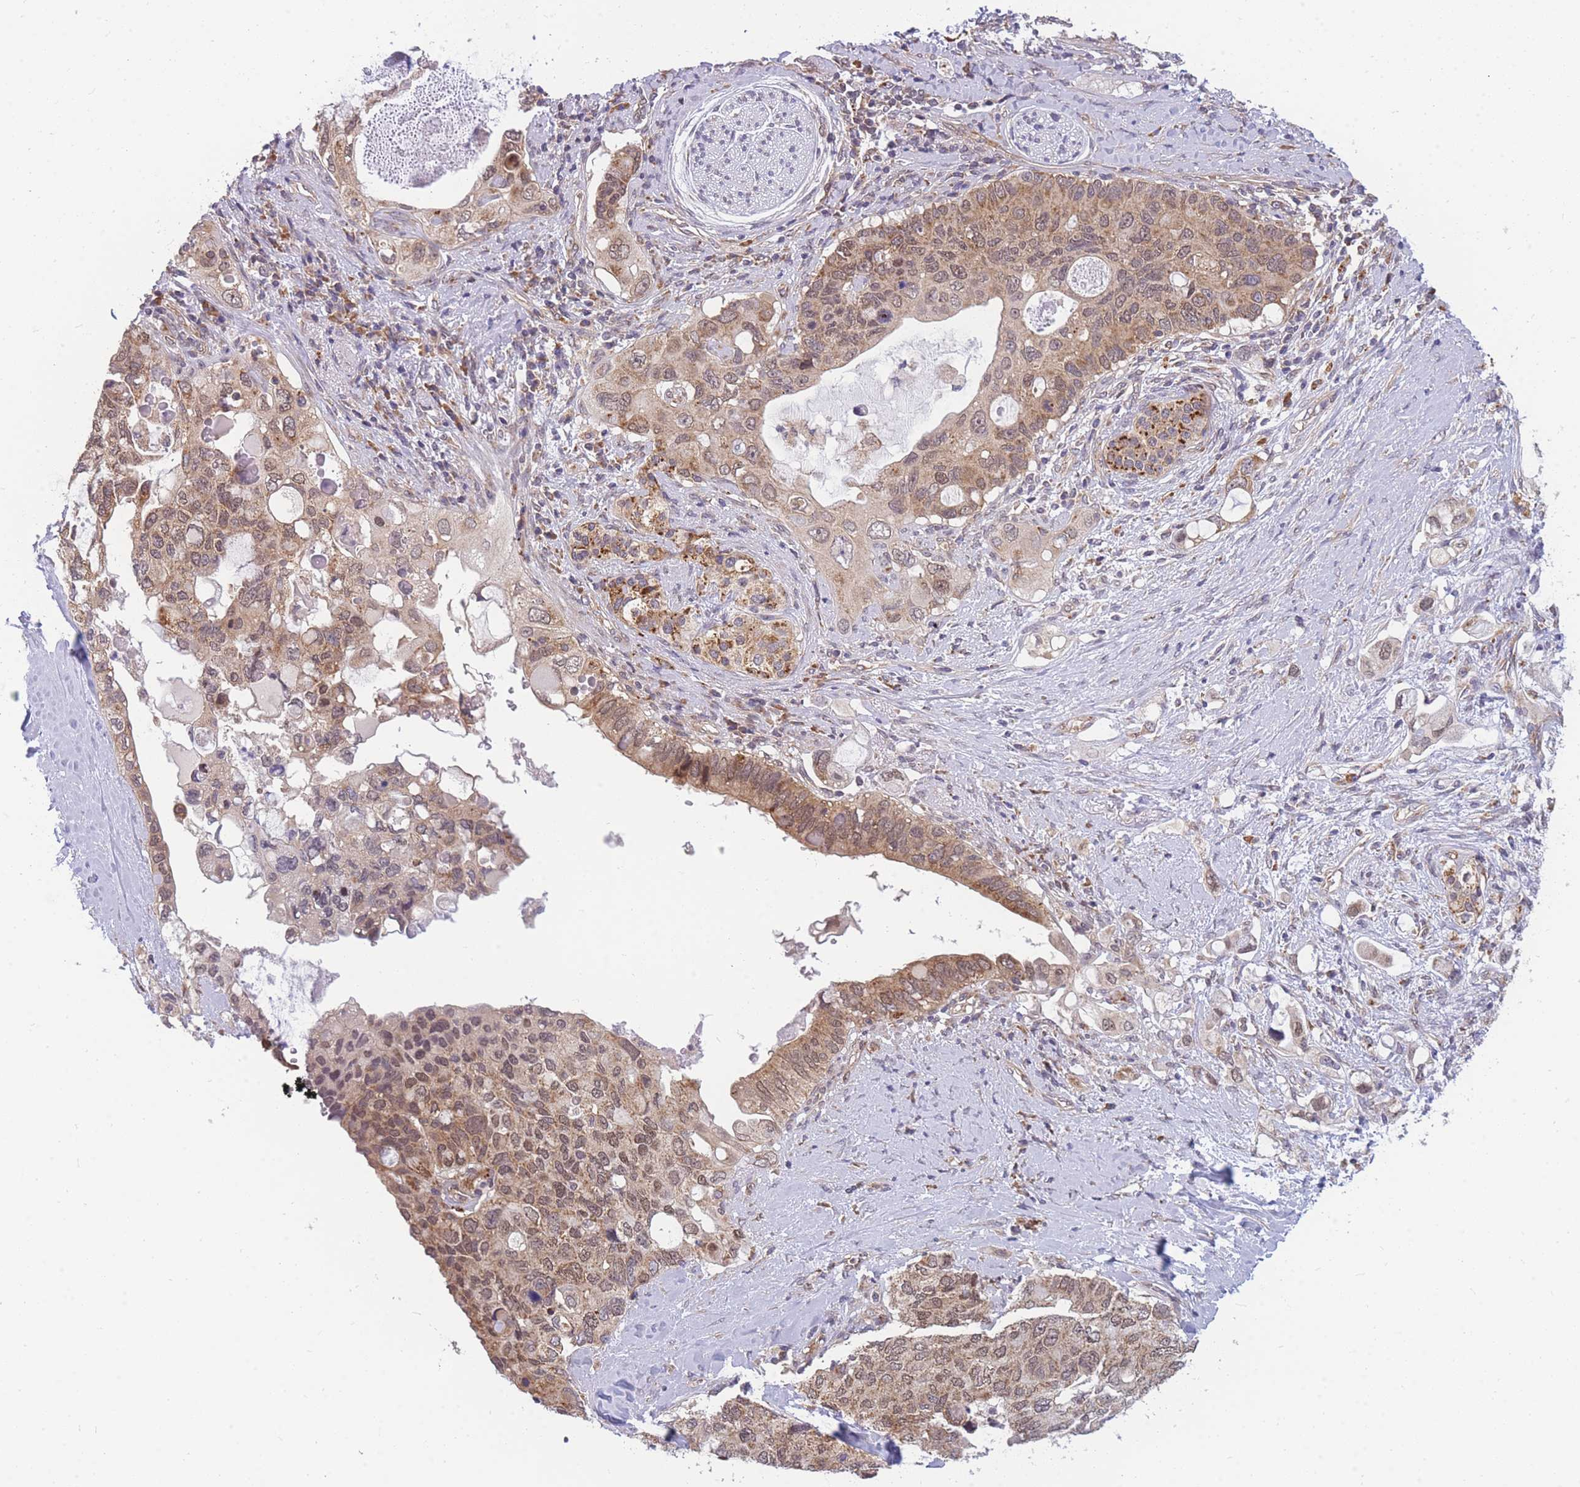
{"staining": {"intensity": "moderate", "quantity": ">75%", "location": "cytoplasmic/membranous"}, "tissue": "pancreatic cancer", "cell_type": "Tumor cells", "image_type": "cancer", "snomed": [{"axis": "morphology", "description": "Adenocarcinoma, NOS"}, {"axis": "topography", "description": "Pancreas"}], "caption": "This image shows immunohistochemistry (IHC) staining of pancreatic adenocarcinoma, with medium moderate cytoplasmic/membranous staining in about >75% of tumor cells.", "gene": "MRPL23", "patient": {"sex": "female", "age": 56}}